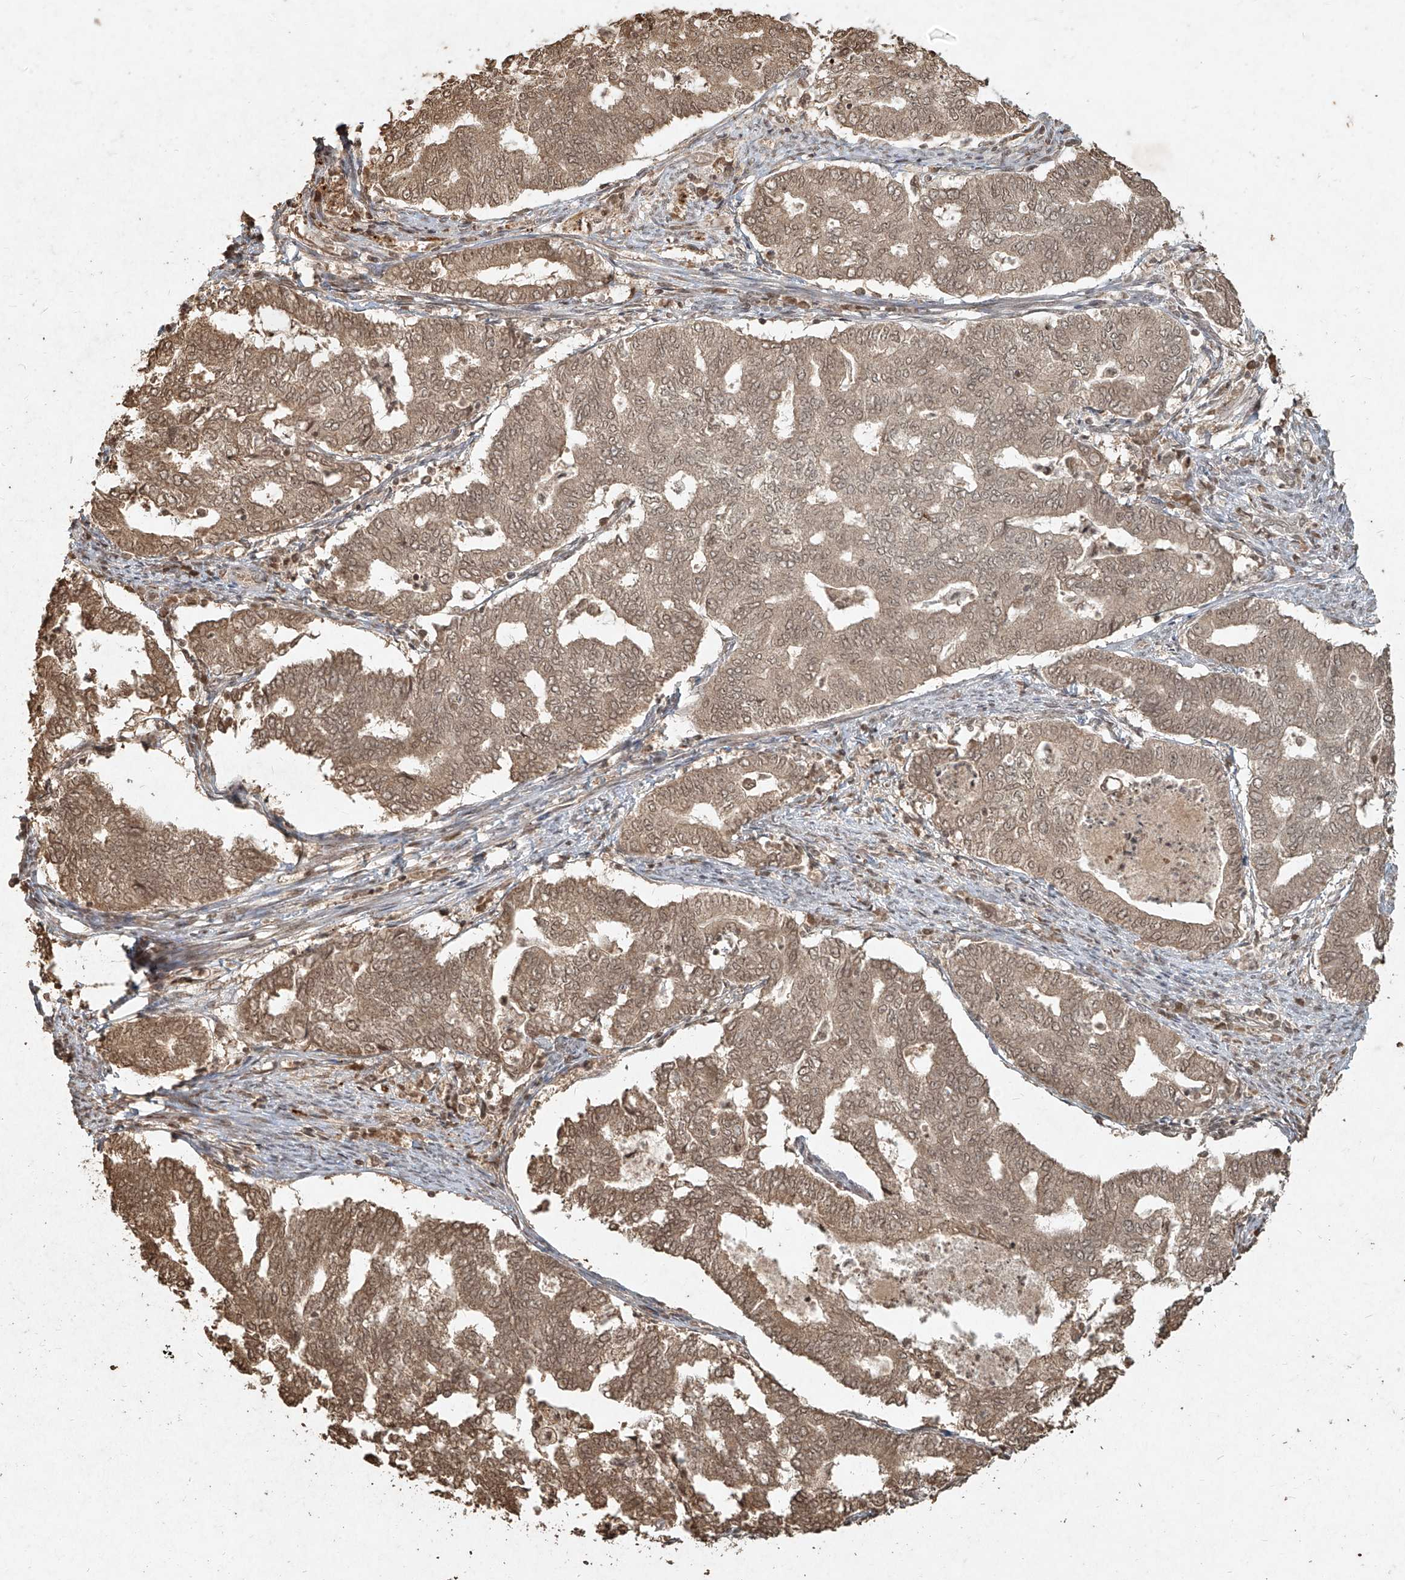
{"staining": {"intensity": "moderate", "quantity": ">75%", "location": "cytoplasmic/membranous,nuclear"}, "tissue": "endometrial cancer", "cell_type": "Tumor cells", "image_type": "cancer", "snomed": [{"axis": "morphology", "description": "Adenocarcinoma, NOS"}, {"axis": "topography", "description": "Endometrium"}], "caption": "Adenocarcinoma (endometrial) was stained to show a protein in brown. There is medium levels of moderate cytoplasmic/membranous and nuclear staining in about >75% of tumor cells. (Stains: DAB in brown, nuclei in blue, Microscopy: brightfield microscopy at high magnification).", "gene": "UBE2K", "patient": {"sex": "female", "age": 79}}